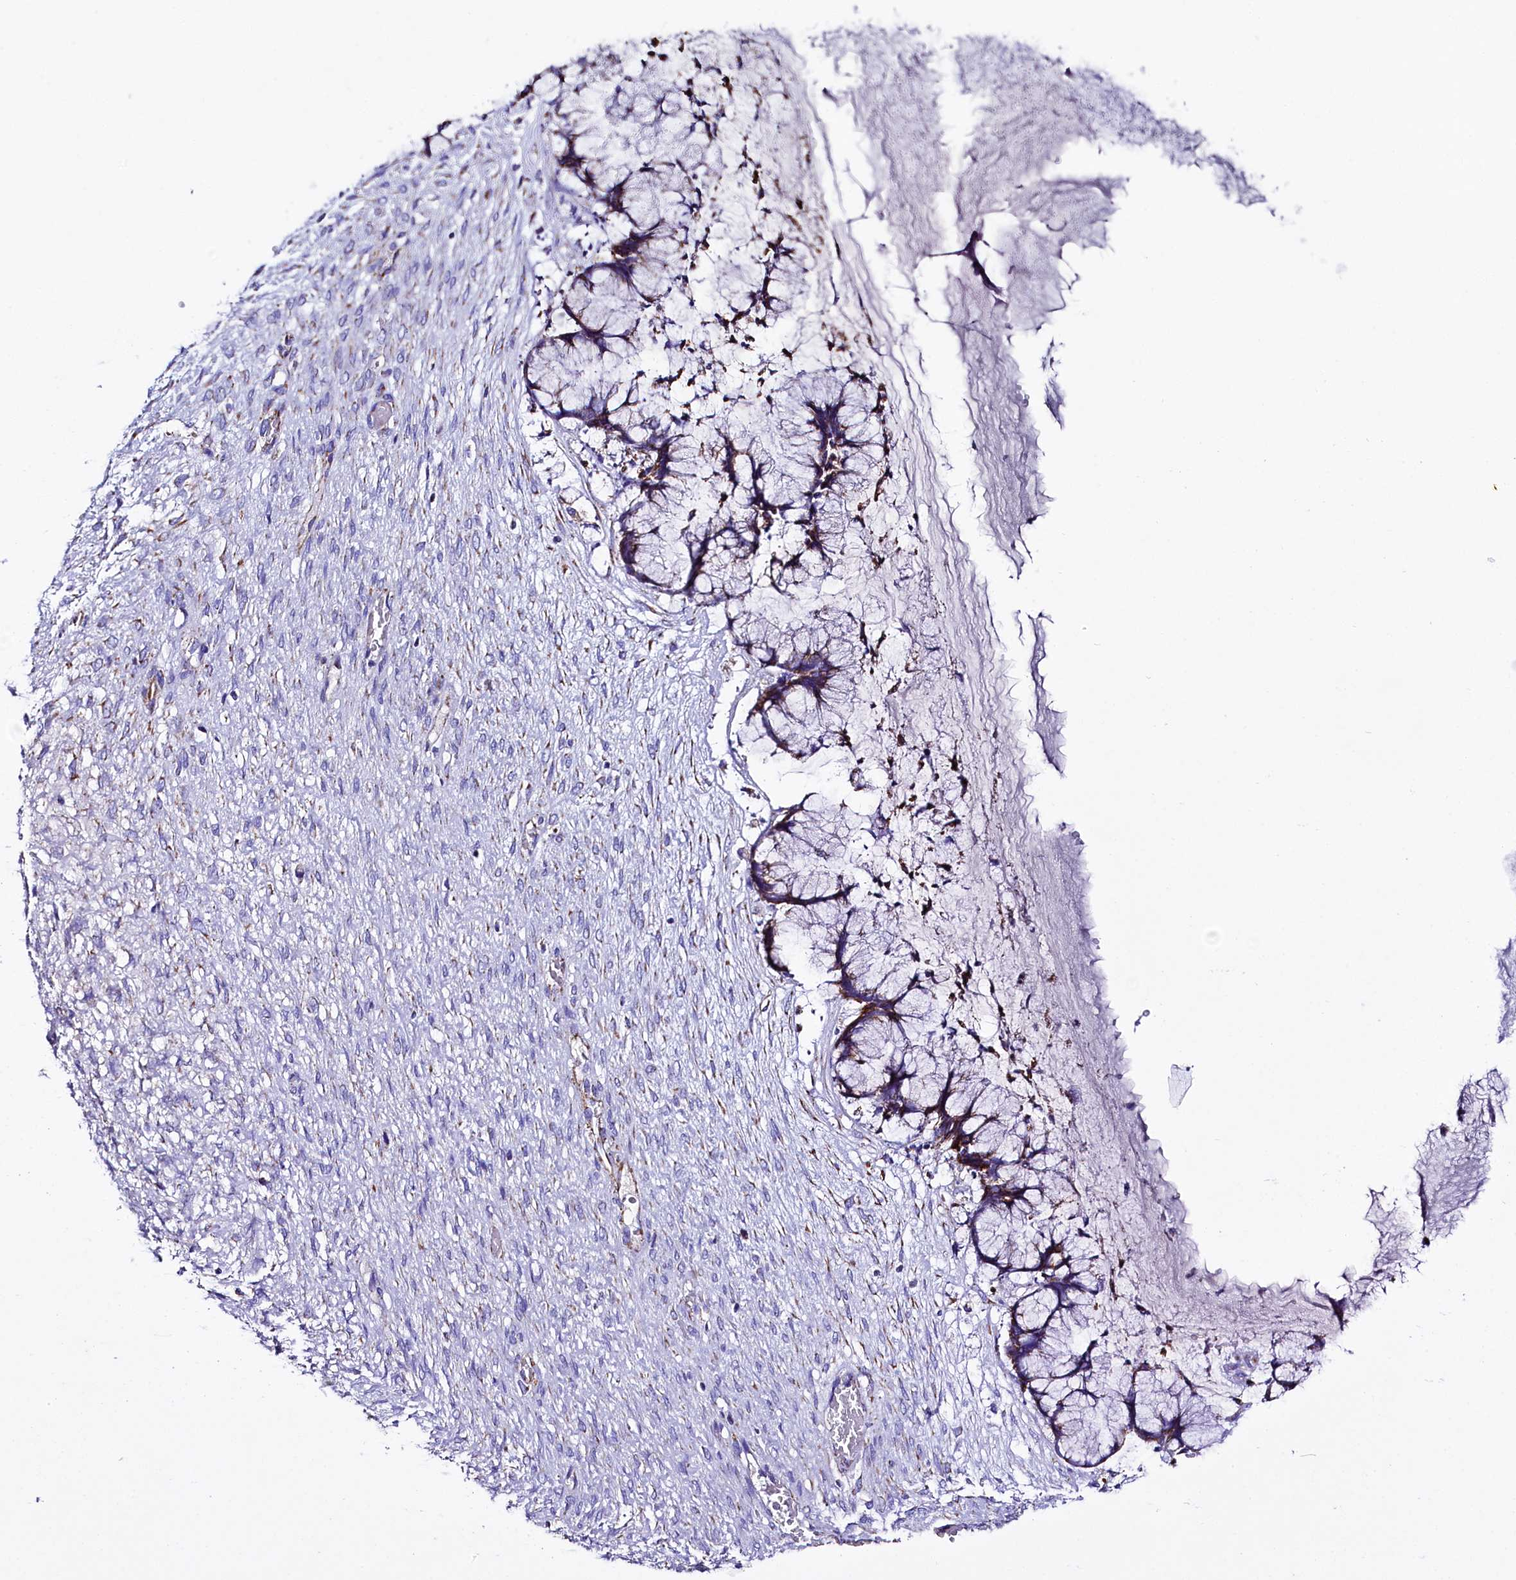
{"staining": {"intensity": "weak", "quantity": "25%-75%", "location": "cytoplasmic/membranous"}, "tissue": "ovarian cancer", "cell_type": "Tumor cells", "image_type": "cancer", "snomed": [{"axis": "morphology", "description": "Cystadenocarcinoma, mucinous, NOS"}, {"axis": "topography", "description": "Ovary"}], "caption": "Protein expression analysis of human ovarian cancer (mucinous cystadenocarcinoma) reveals weak cytoplasmic/membranous staining in approximately 25%-75% of tumor cells.", "gene": "MMAB", "patient": {"sex": "female", "age": 42}}